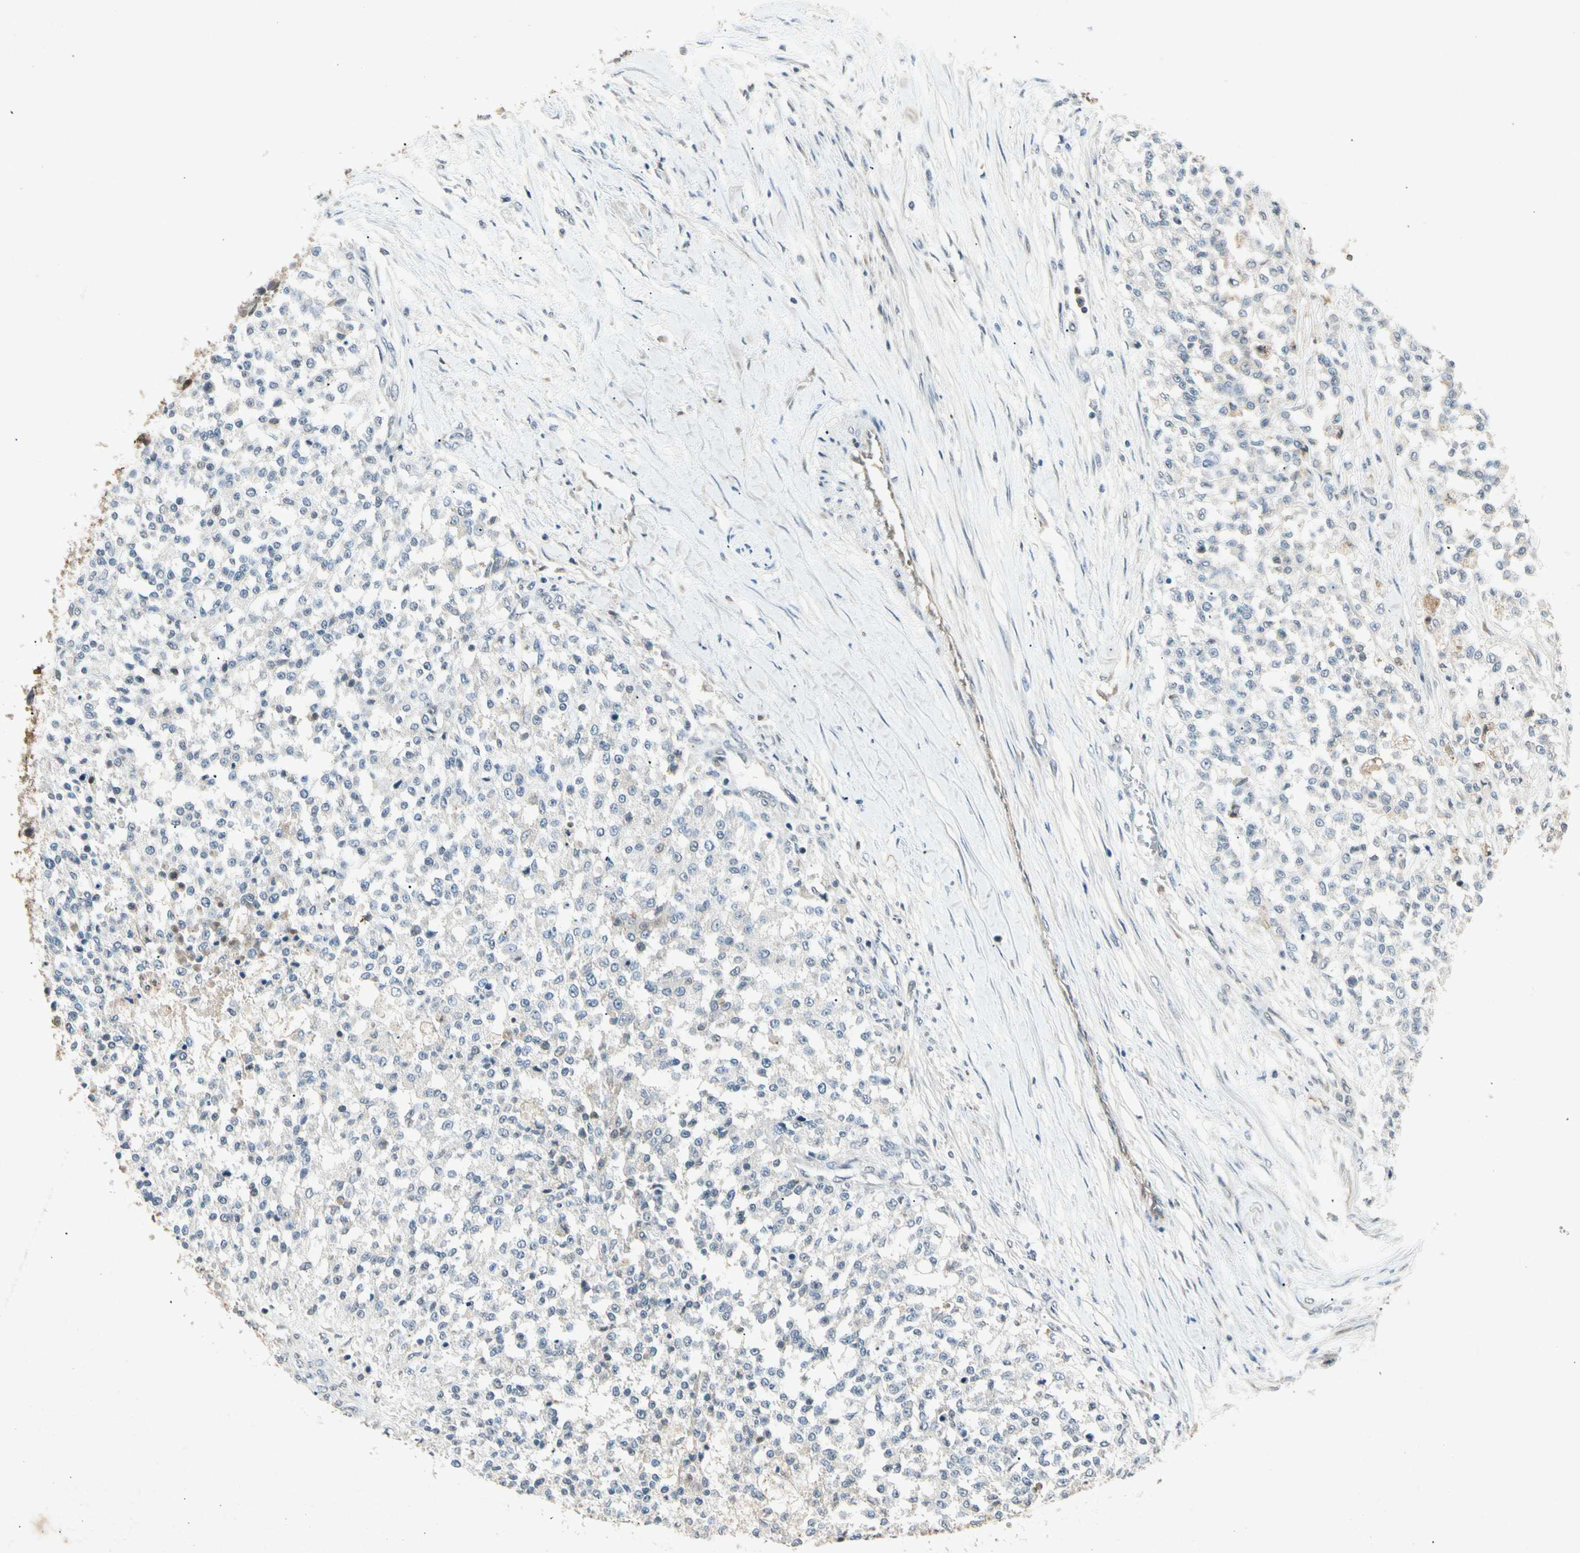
{"staining": {"intensity": "negative", "quantity": "none", "location": "none"}, "tissue": "testis cancer", "cell_type": "Tumor cells", "image_type": "cancer", "snomed": [{"axis": "morphology", "description": "Seminoma, NOS"}, {"axis": "topography", "description": "Testis"}], "caption": "A high-resolution image shows IHC staining of testis cancer, which demonstrates no significant expression in tumor cells. (DAB IHC, high magnification).", "gene": "CP", "patient": {"sex": "male", "age": 59}}